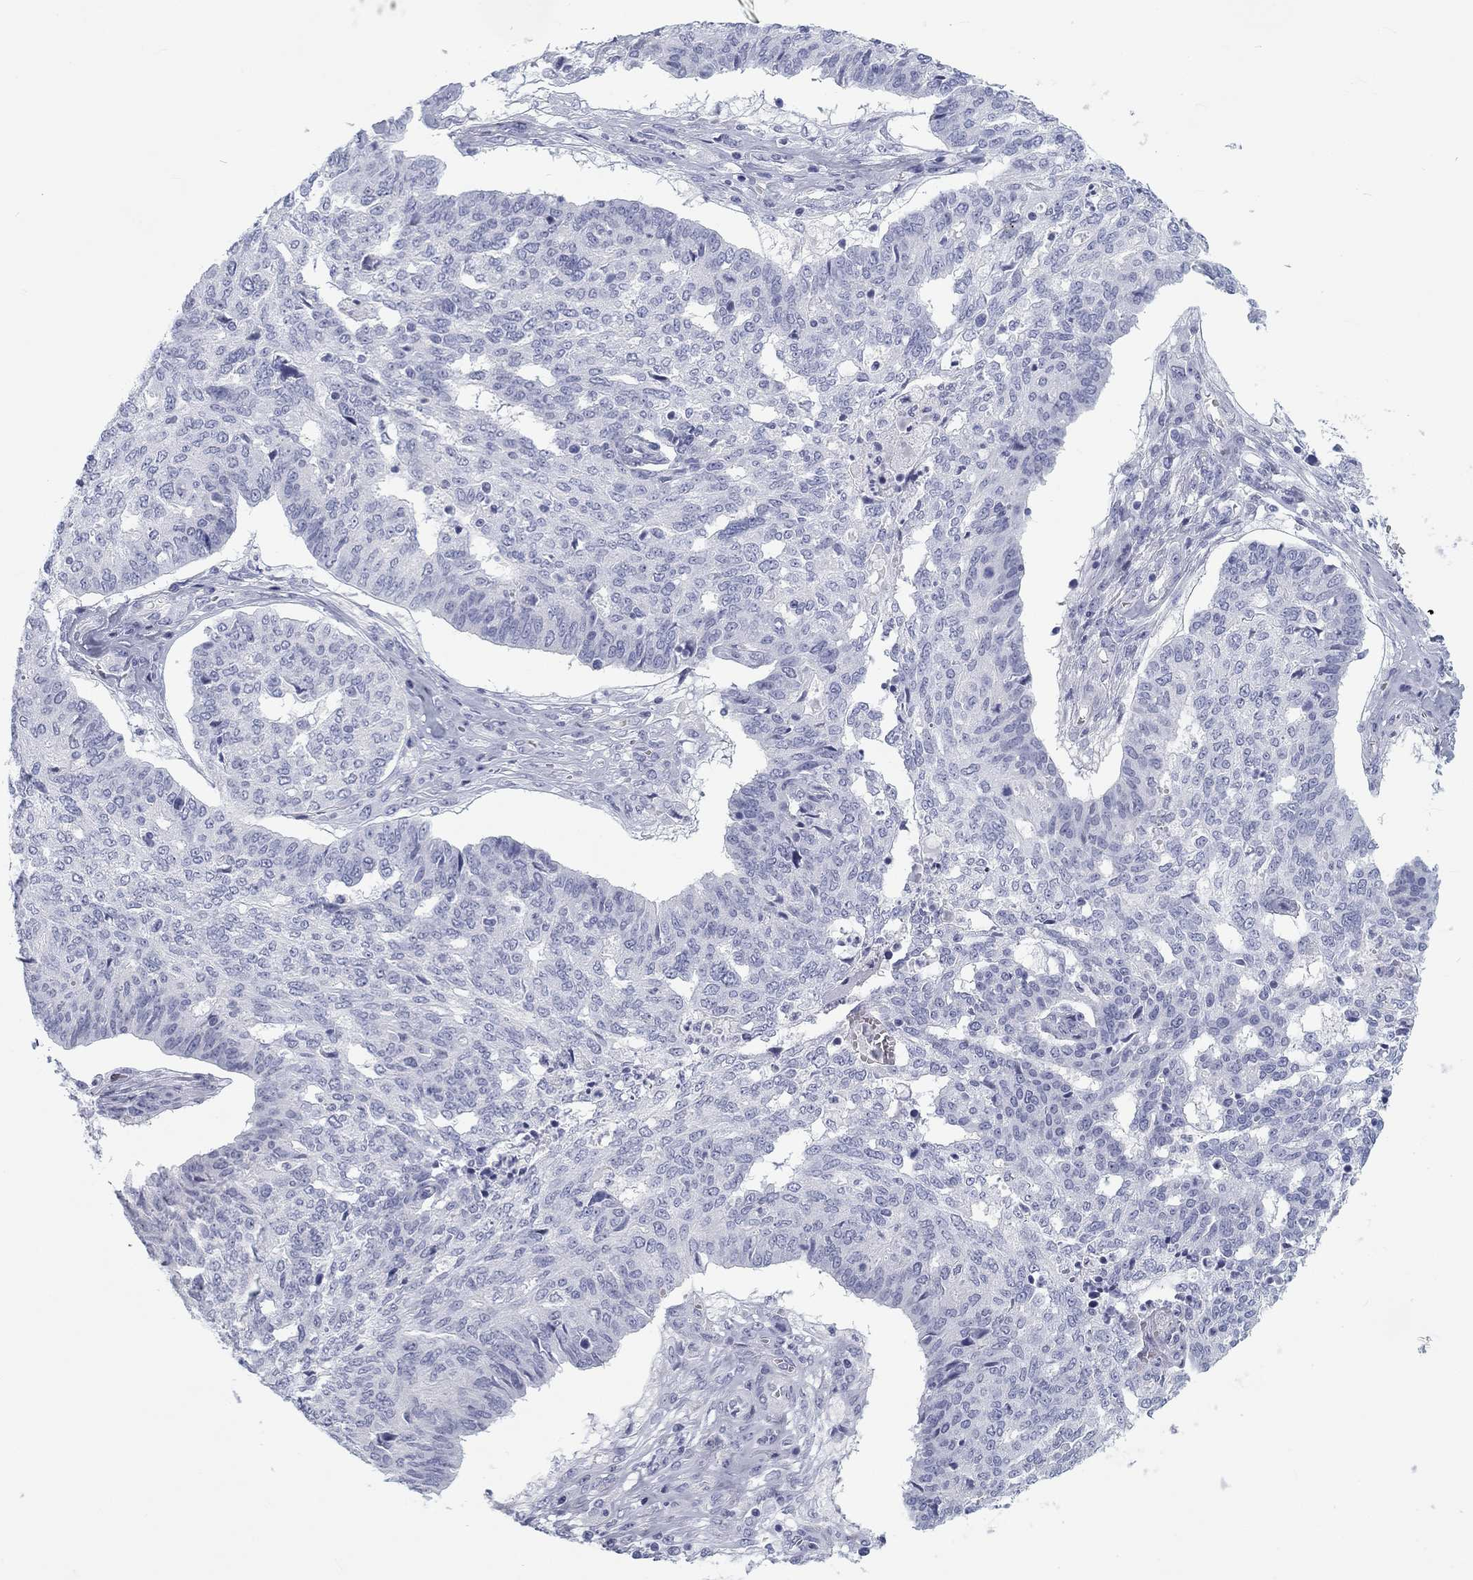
{"staining": {"intensity": "negative", "quantity": "none", "location": "none"}, "tissue": "ovarian cancer", "cell_type": "Tumor cells", "image_type": "cancer", "snomed": [{"axis": "morphology", "description": "Cystadenocarcinoma, serous, NOS"}, {"axis": "topography", "description": "Ovary"}], "caption": "Tumor cells show no significant protein expression in ovarian cancer (serous cystadenocarcinoma). (Brightfield microscopy of DAB (3,3'-diaminobenzidine) immunohistochemistry (IHC) at high magnification).", "gene": "CALB1", "patient": {"sex": "female", "age": 67}}